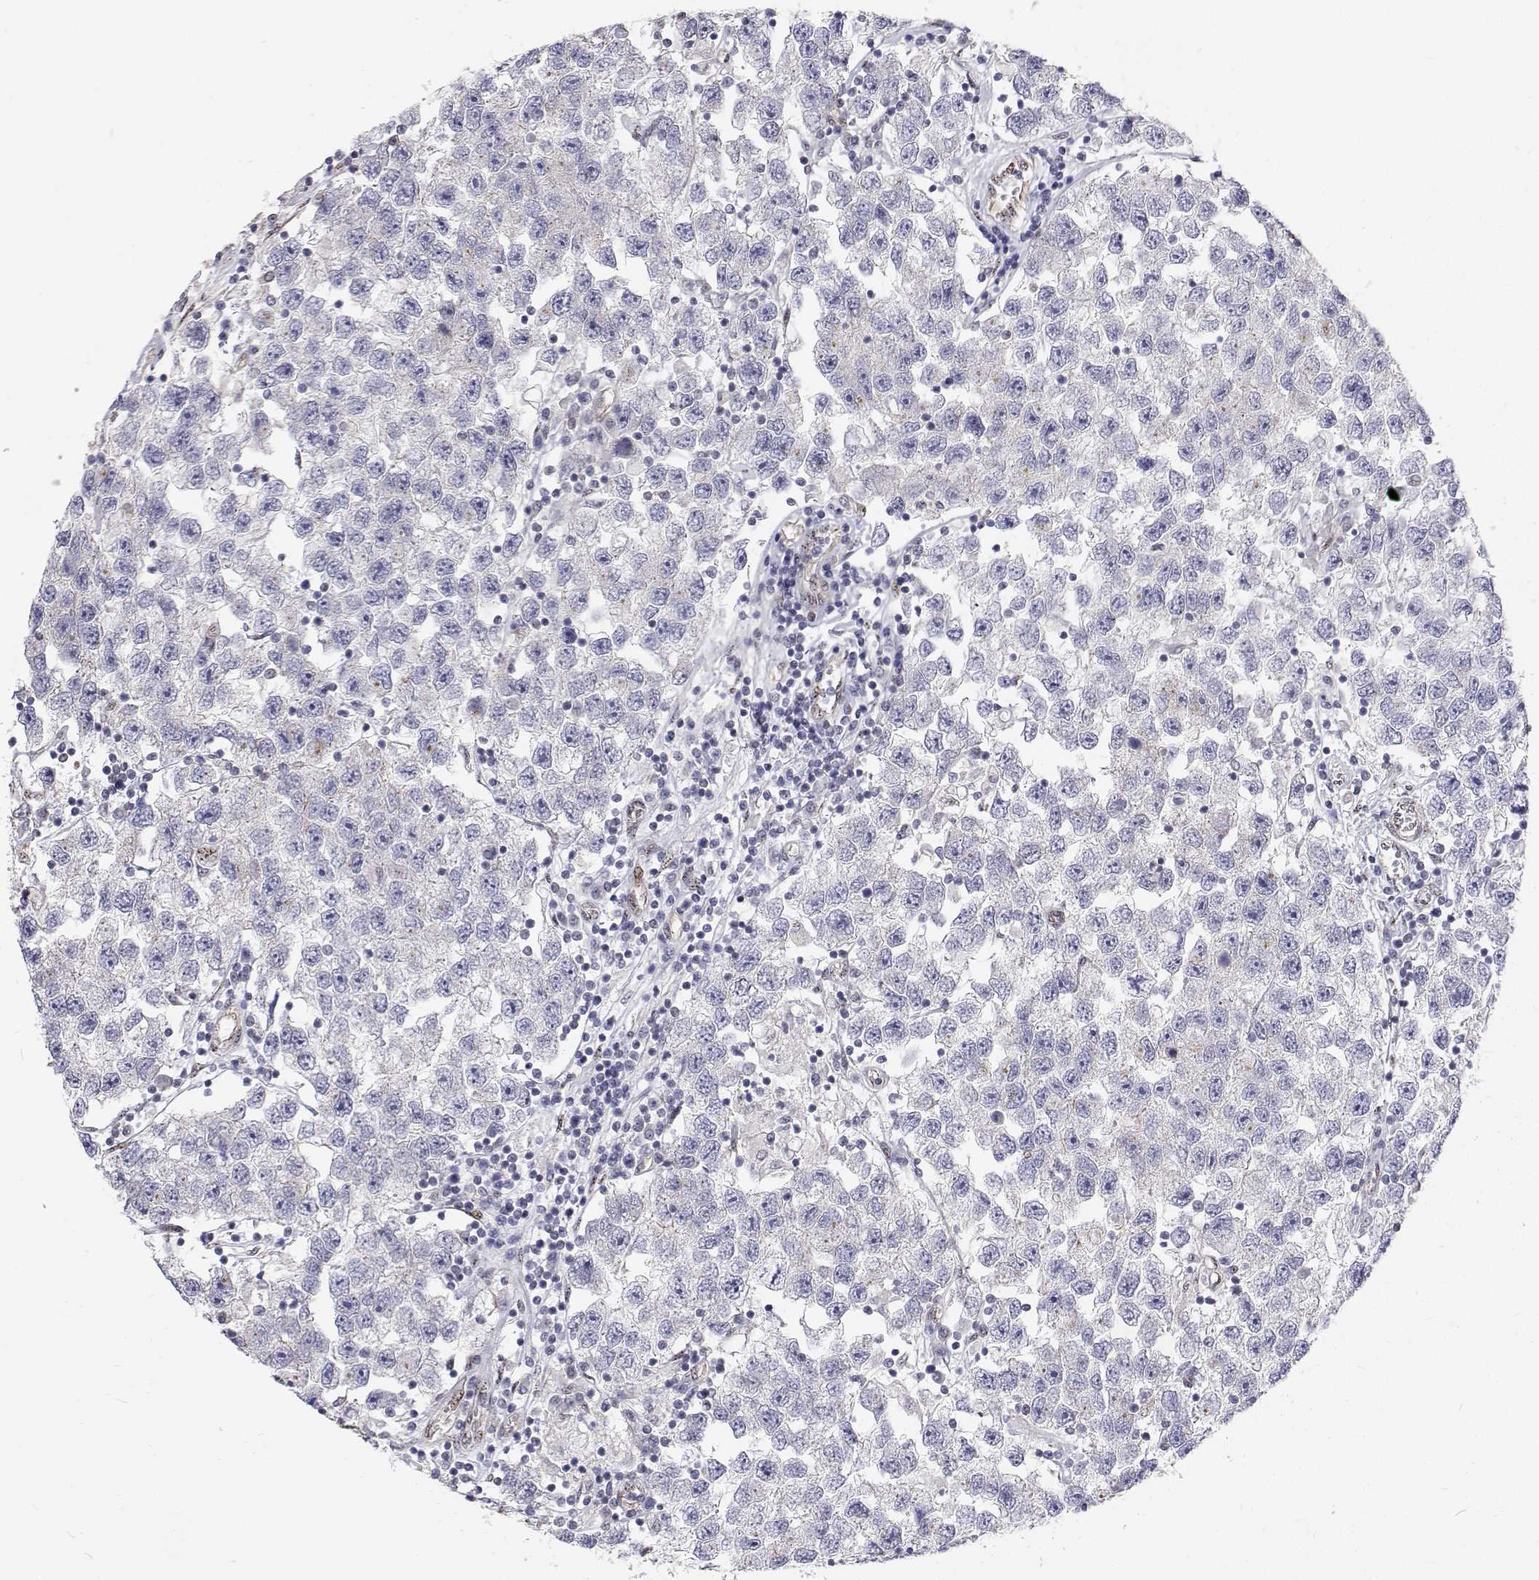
{"staining": {"intensity": "negative", "quantity": "none", "location": "none"}, "tissue": "testis cancer", "cell_type": "Tumor cells", "image_type": "cancer", "snomed": [{"axis": "morphology", "description": "Seminoma, NOS"}, {"axis": "topography", "description": "Testis"}], "caption": "Tumor cells show no significant staining in testis cancer (seminoma).", "gene": "GSDMA", "patient": {"sex": "male", "age": 26}}